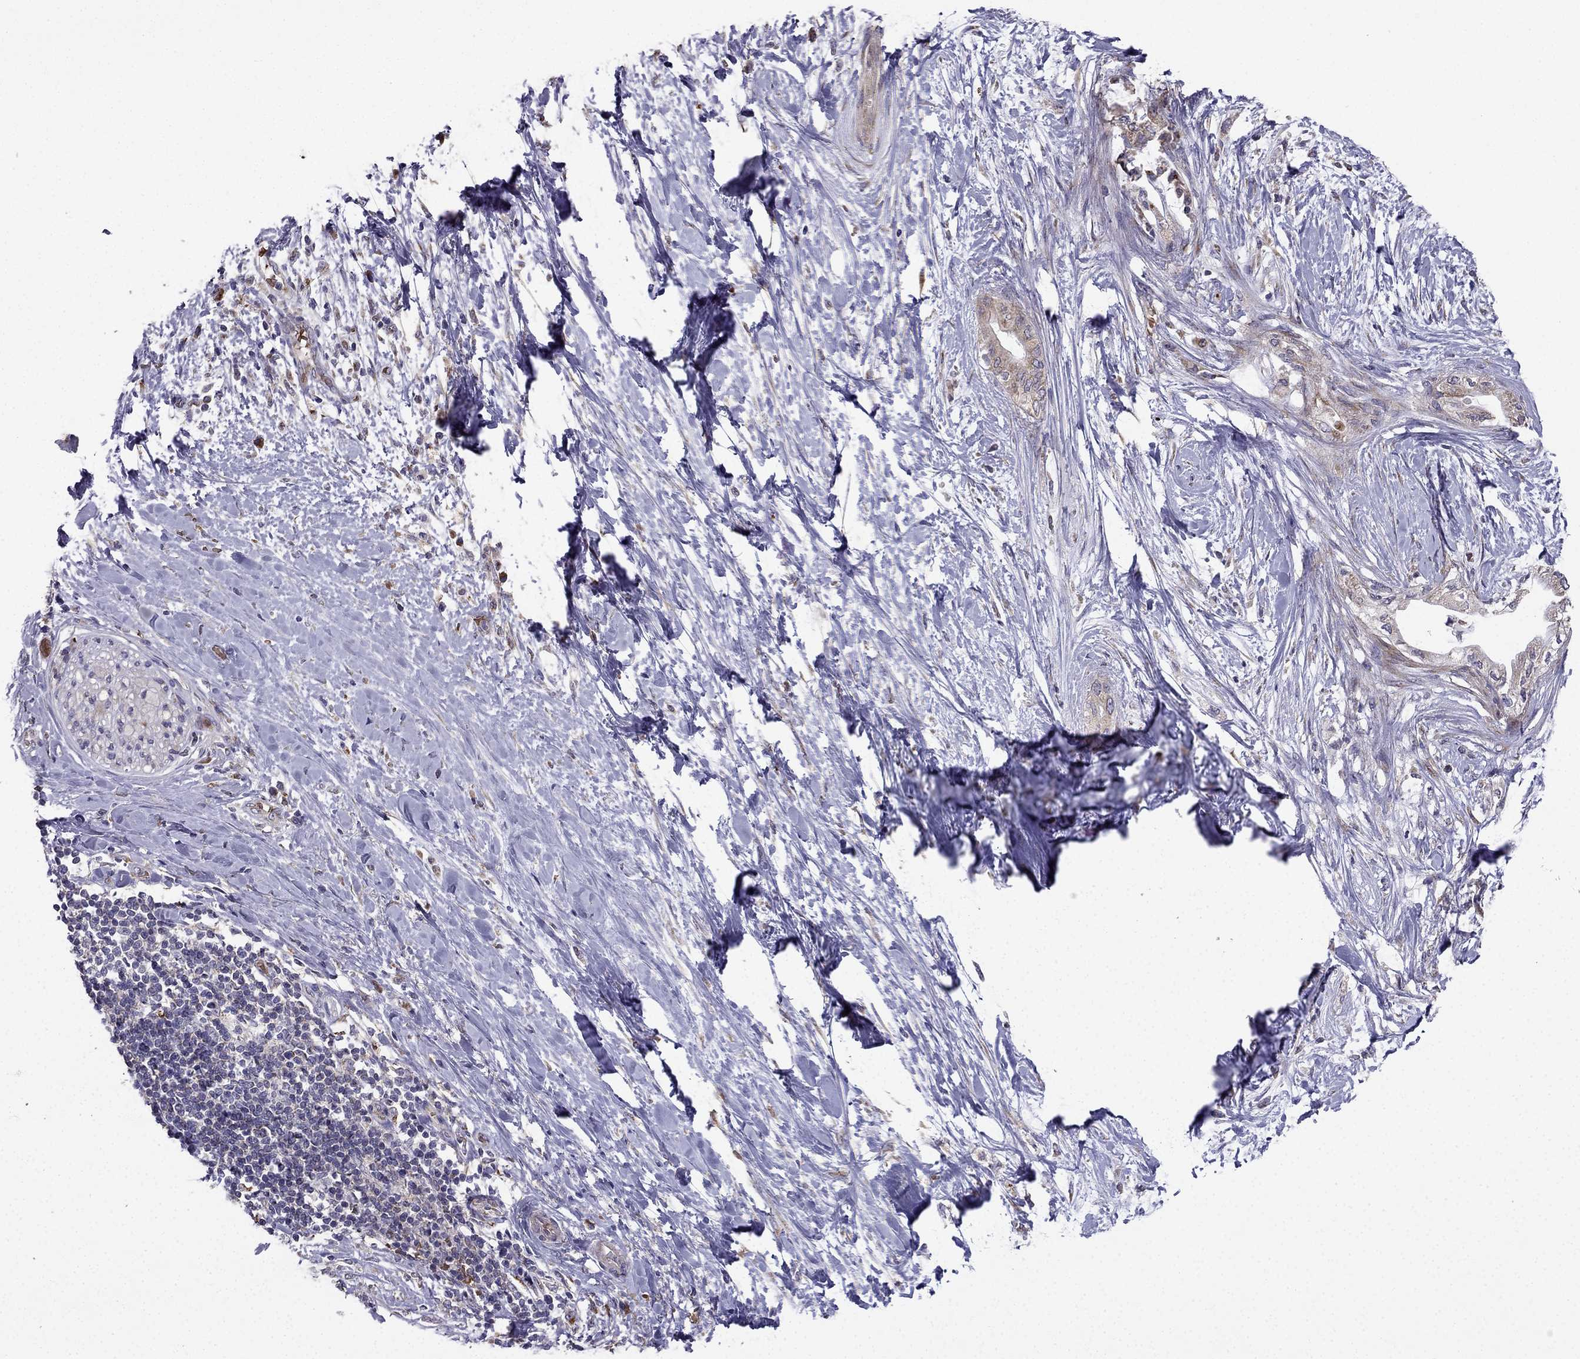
{"staining": {"intensity": "moderate", "quantity": "<25%", "location": "cytoplasmic/membranous"}, "tissue": "pancreatic cancer", "cell_type": "Tumor cells", "image_type": "cancer", "snomed": [{"axis": "morphology", "description": "Normal tissue, NOS"}, {"axis": "morphology", "description": "Adenocarcinoma, NOS"}, {"axis": "topography", "description": "Pancreas"}, {"axis": "topography", "description": "Duodenum"}], "caption": "Pancreatic cancer (adenocarcinoma) tissue reveals moderate cytoplasmic/membranous staining in approximately <25% of tumor cells, visualized by immunohistochemistry.", "gene": "B4GALT7", "patient": {"sex": "female", "age": 60}}